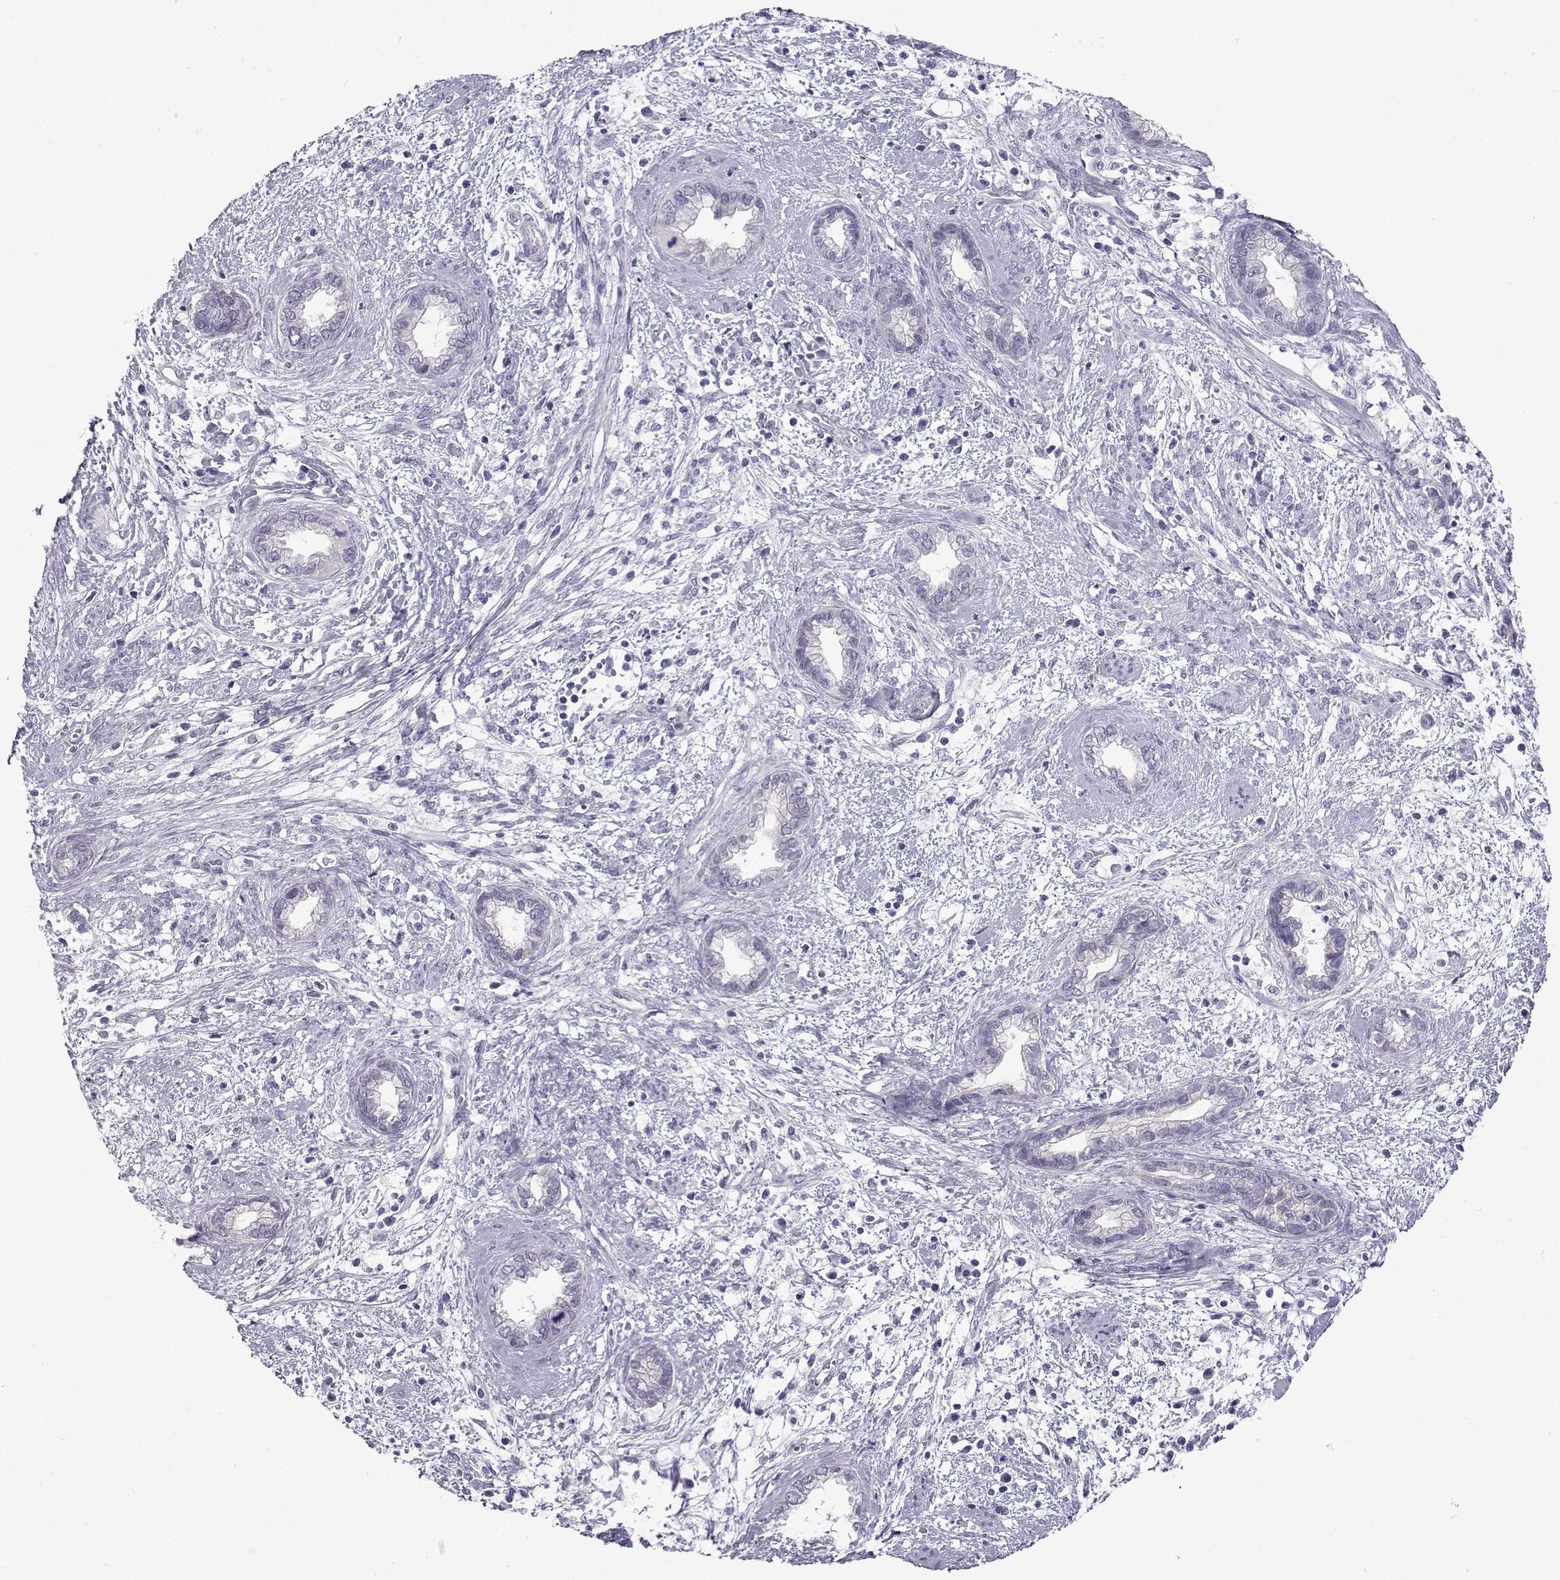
{"staining": {"intensity": "negative", "quantity": "none", "location": "none"}, "tissue": "cervical cancer", "cell_type": "Tumor cells", "image_type": "cancer", "snomed": [{"axis": "morphology", "description": "Adenocarcinoma, NOS"}, {"axis": "topography", "description": "Cervix"}], "caption": "Immunohistochemistry (IHC) of human cervical cancer exhibits no expression in tumor cells.", "gene": "CFAP53", "patient": {"sex": "female", "age": 62}}